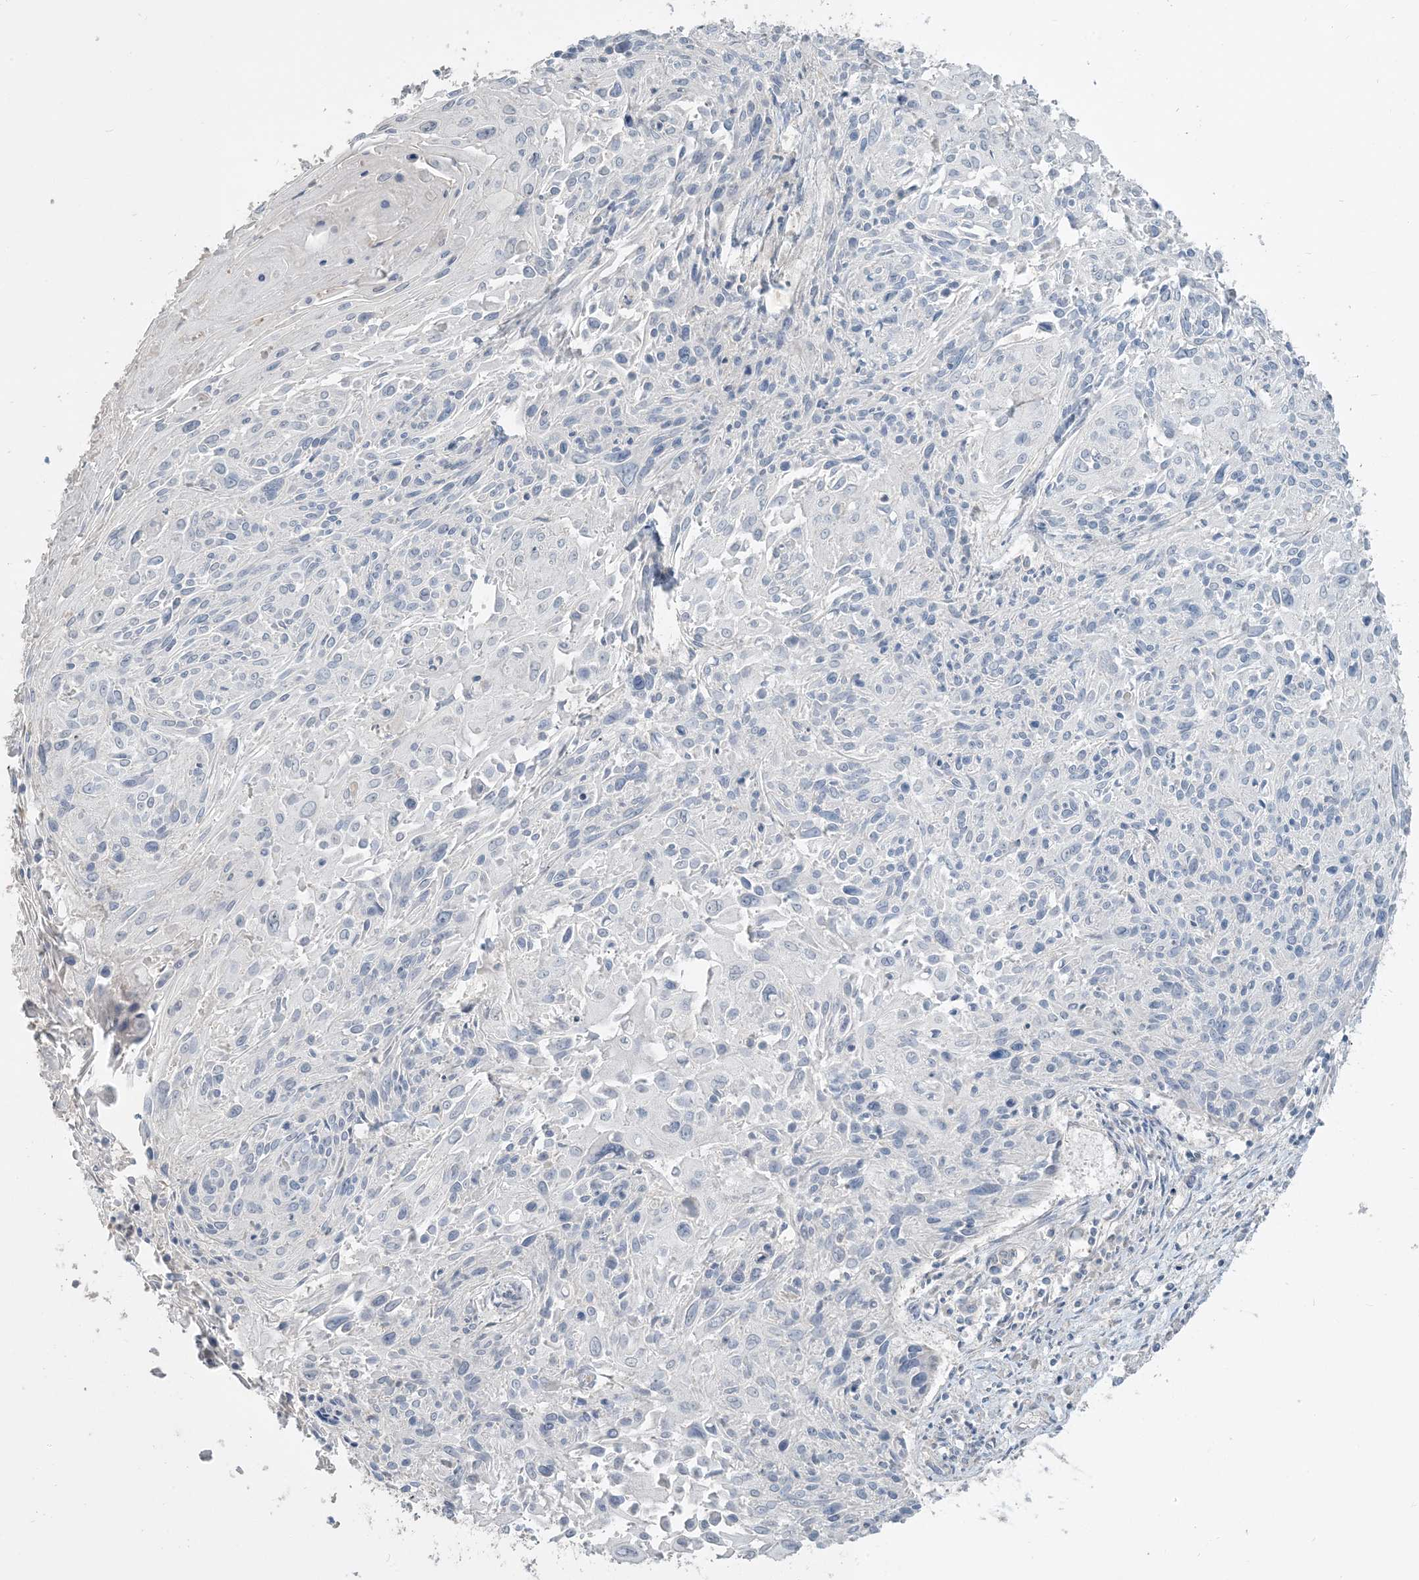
{"staining": {"intensity": "negative", "quantity": "none", "location": "none"}, "tissue": "cervical cancer", "cell_type": "Tumor cells", "image_type": "cancer", "snomed": [{"axis": "morphology", "description": "Squamous cell carcinoma, NOS"}, {"axis": "topography", "description": "Cervix"}], "caption": "This is a micrograph of immunohistochemistry (IHC) staining of squamous cell carcinoma (cervical), which shows no expression in tumor cells. (Brightfield microscopy of DAB (3,3'-diaminobenzidine) immunohistochemistry at high magnification).", "gene": "NPHS2", "patient": {"sex": "female", "age": 51}}